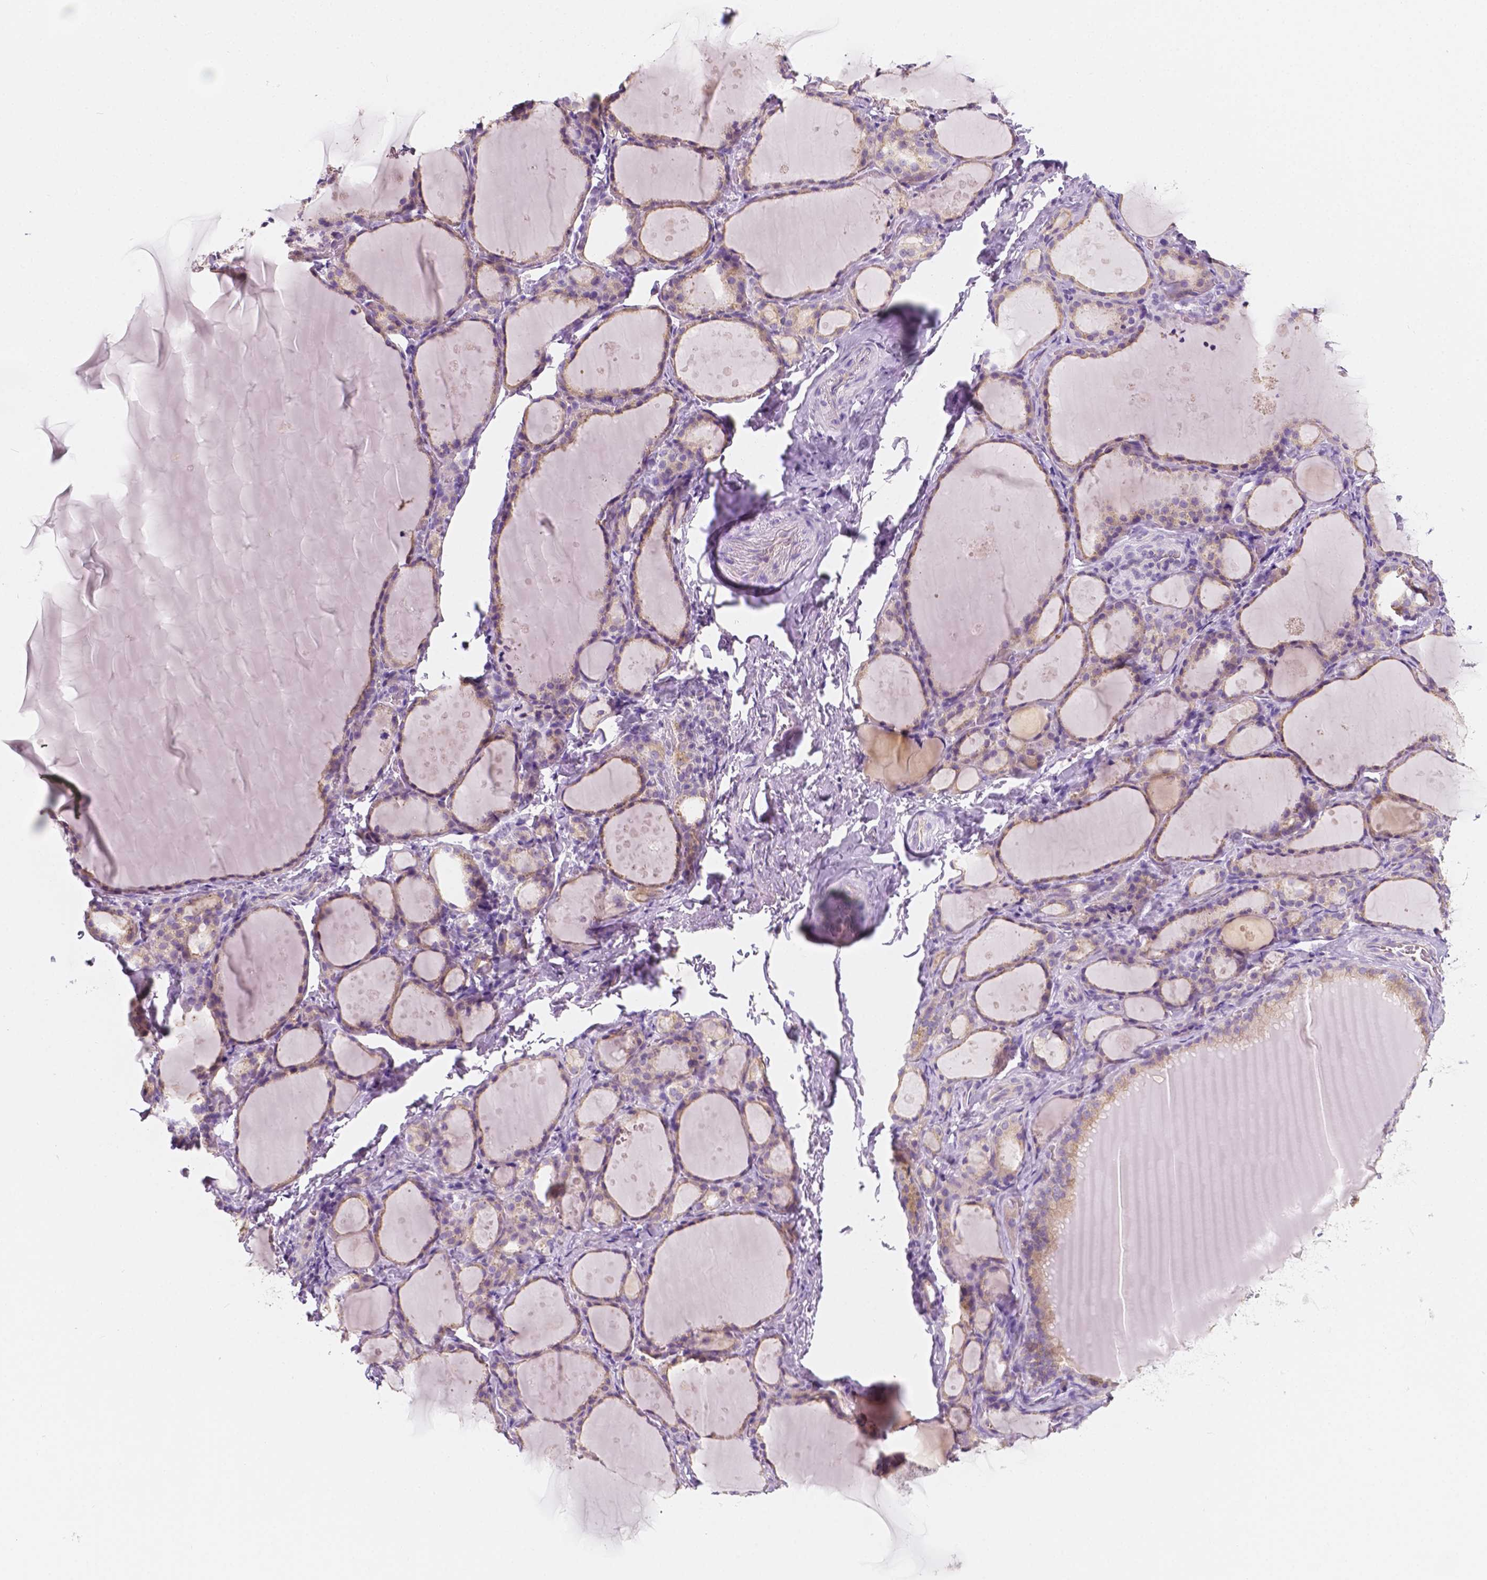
{"staining": {"intensity": "negative", "quantity": "none", "location": "none"}, "tissue": "thyroid gland", "cell_type": "Glandular cells", "image_type": "normal", "snomed": [{"axis": "morphology", "description": "Normal tissue, NOS"}, {"axis": "topography", "description": "Thyroid gland"}], "caption": "An image of thyroid gland stained for a protein displays no brown staining in glandular cells. Brightfield microscopy of IHC stained with DAB (3,3'-diaminobenzidine) (brown) and hematoxylin (blue), captured at high magnification.", "gene": "SIRT2", "patient": {"sex": "male", "age": 68}}